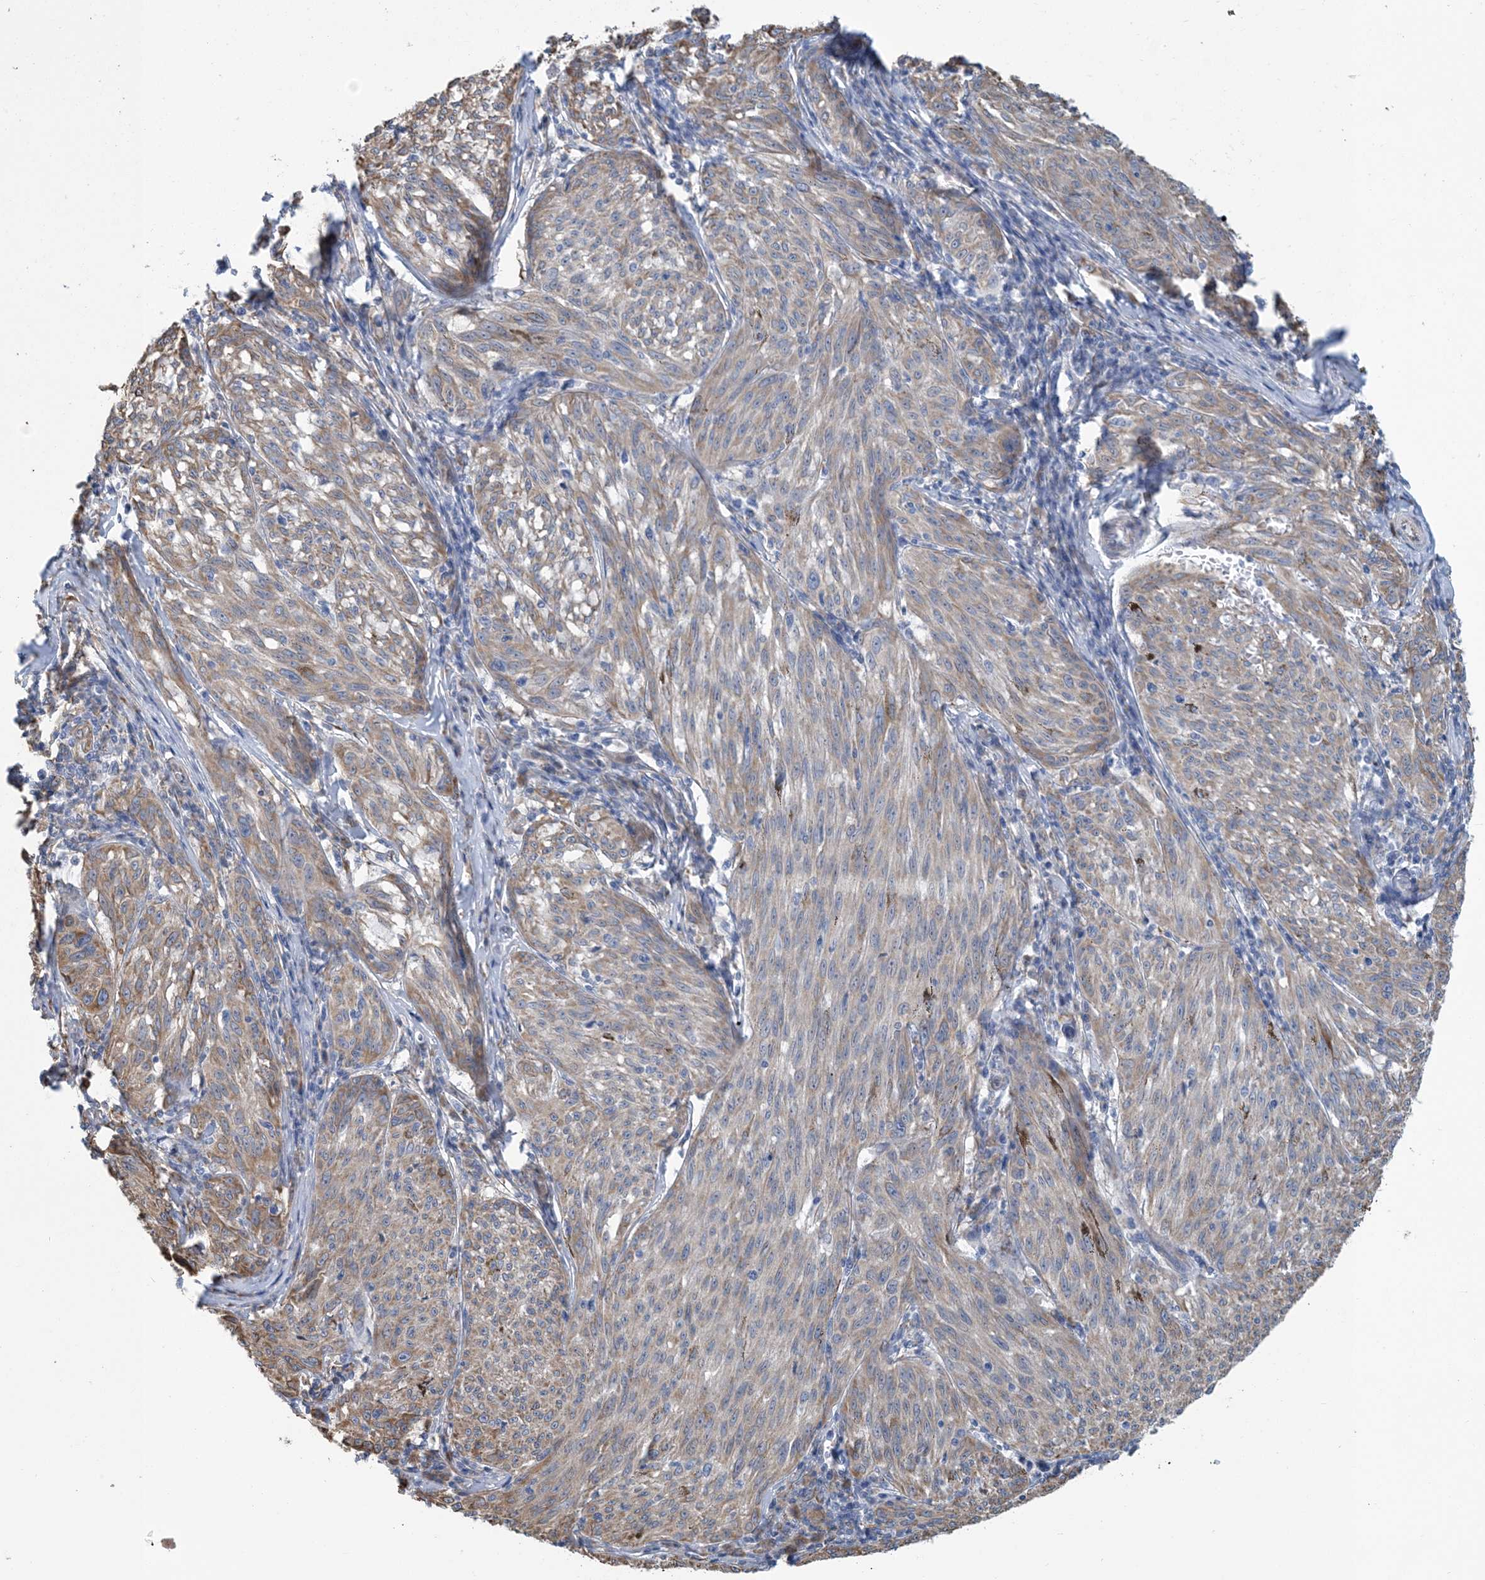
{"staining": {"intensity": "weak", "quantity": ">75%", "location": "cytoplasmic/membranous"}, "tissue": "melanoma", "cell_type": "Tumor cells", "image_type": "cancer", "snomed": [{"axis": "morphology", "description": "Malignant melanoma, NOS"}, {"axis": "topography", "description": "Skin"}], "caption": "Immunohistochemistry of human malignant melanoma reveals low levels of weak cytoplasmic/membranous staining in approximately >75% of tumor cells.", "gene": "CCDC14", "patient": {"sex": "female", "age": 72}}